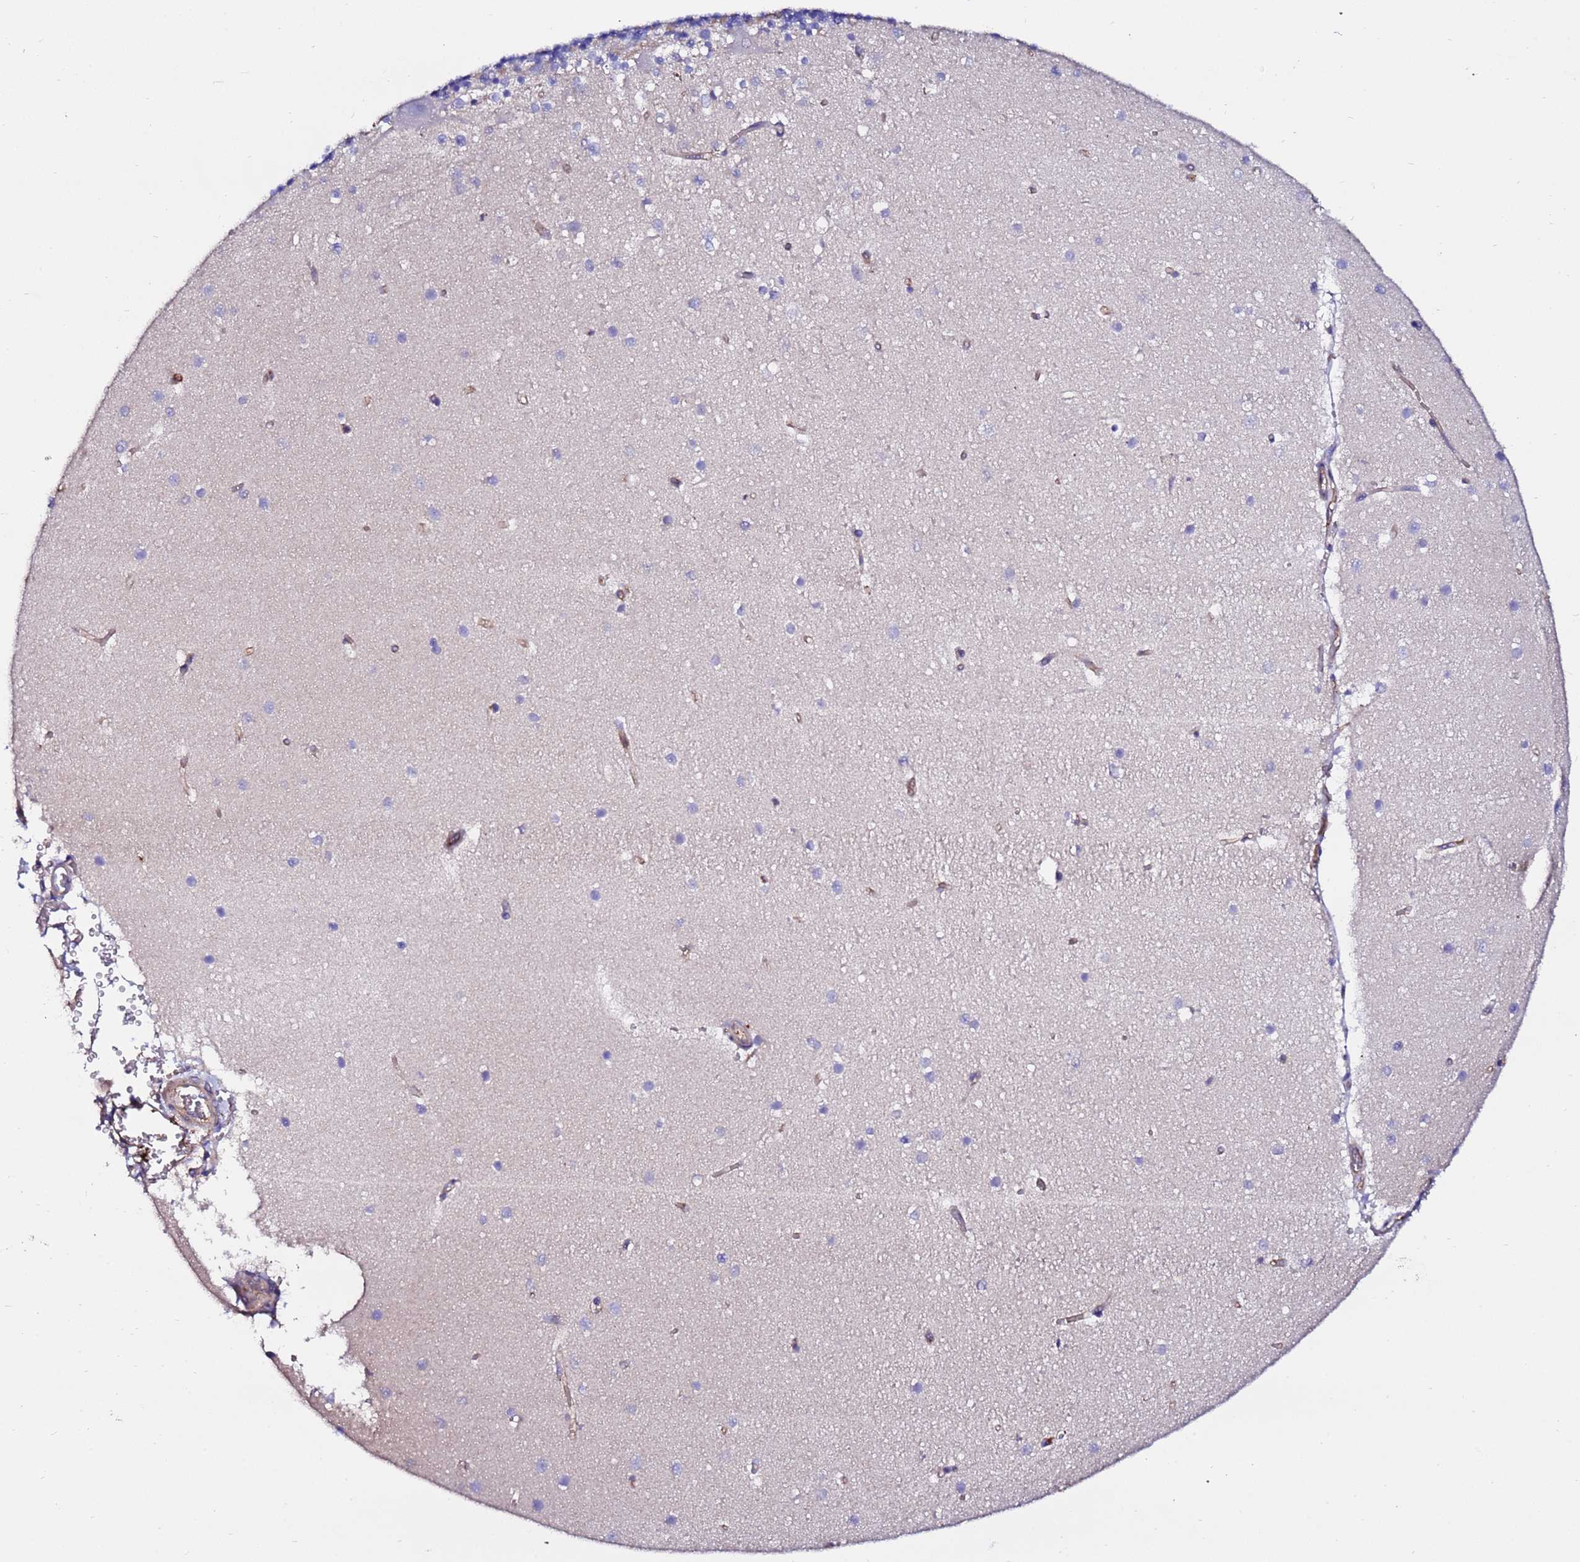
{"staining": {"intensity": "negative", "quantity": "none", "location": "none"}, "tissue": "cerebellum", "cell_type": "Cells in granular layer", "image_type": "normal", "snomed": [{"axis": "morphology", "description": "Normal tissue, NOS"}, {"axis": "topography", "description": "Cerebellum"}], "caption": "This is an immunohistochemistry (IHC) image of normal human cerebellum. There is no staining in cells in granular layer.", "gene": "POTEE", "patient": {"sex": "male", "age": 54}}